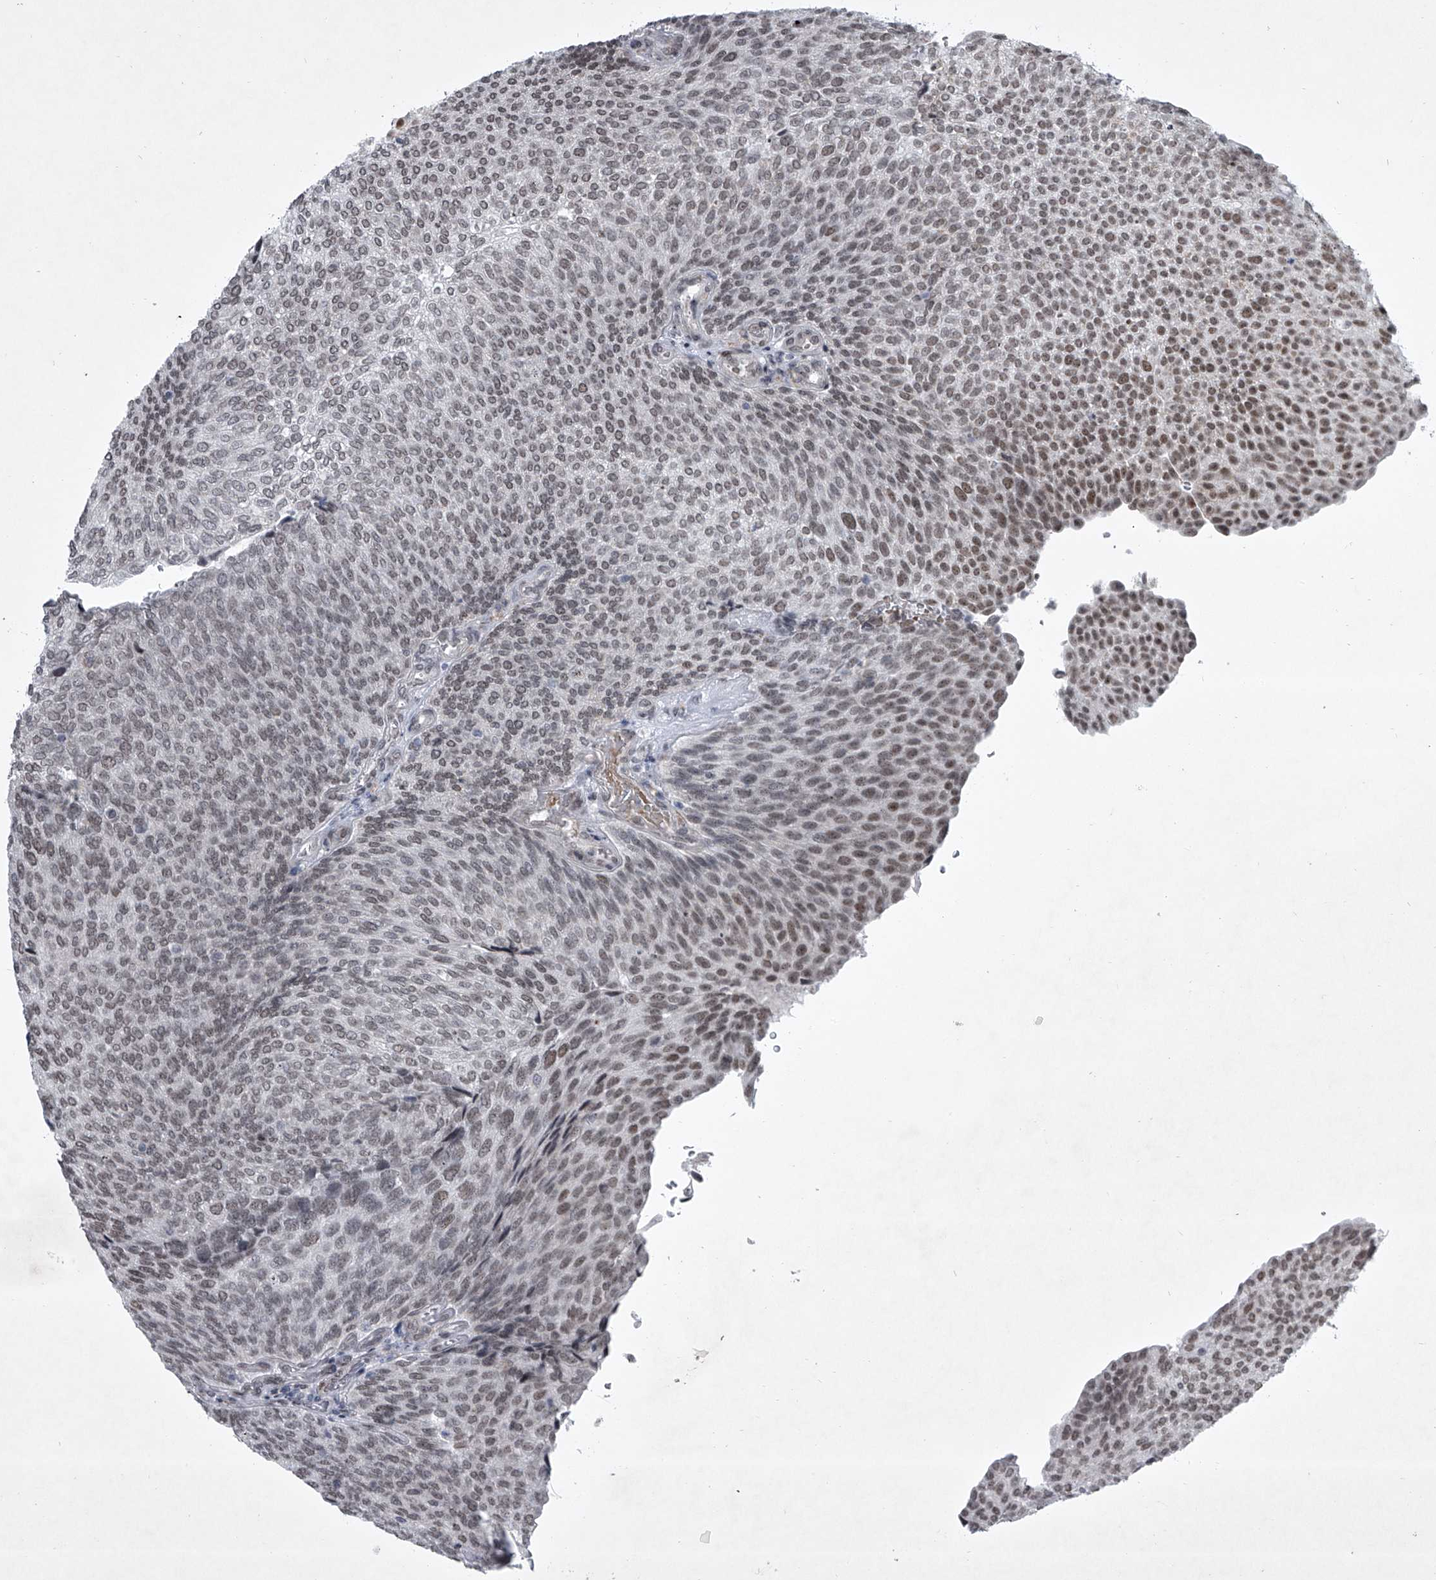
{"staining": {"intensity": "moderate", "quantity": "<25%", "location": "nuclear"}, "tissue": "urothelial cancer", "cell_type": "Tumor cells", "image_type": "cancer", "snomed": [{"axis": "morphology", "description": "Urothelial carcinoma, Low grade"}, {"axis": "topography", "description": "Urinary bladder"}], "caption": "Urothelial carcinoma (low-grade) stained with a protein marker demonstrates moderate staining in tumor cells.", "gene": "MLLT1", "patient": {"sex": "female", "age": 79}}